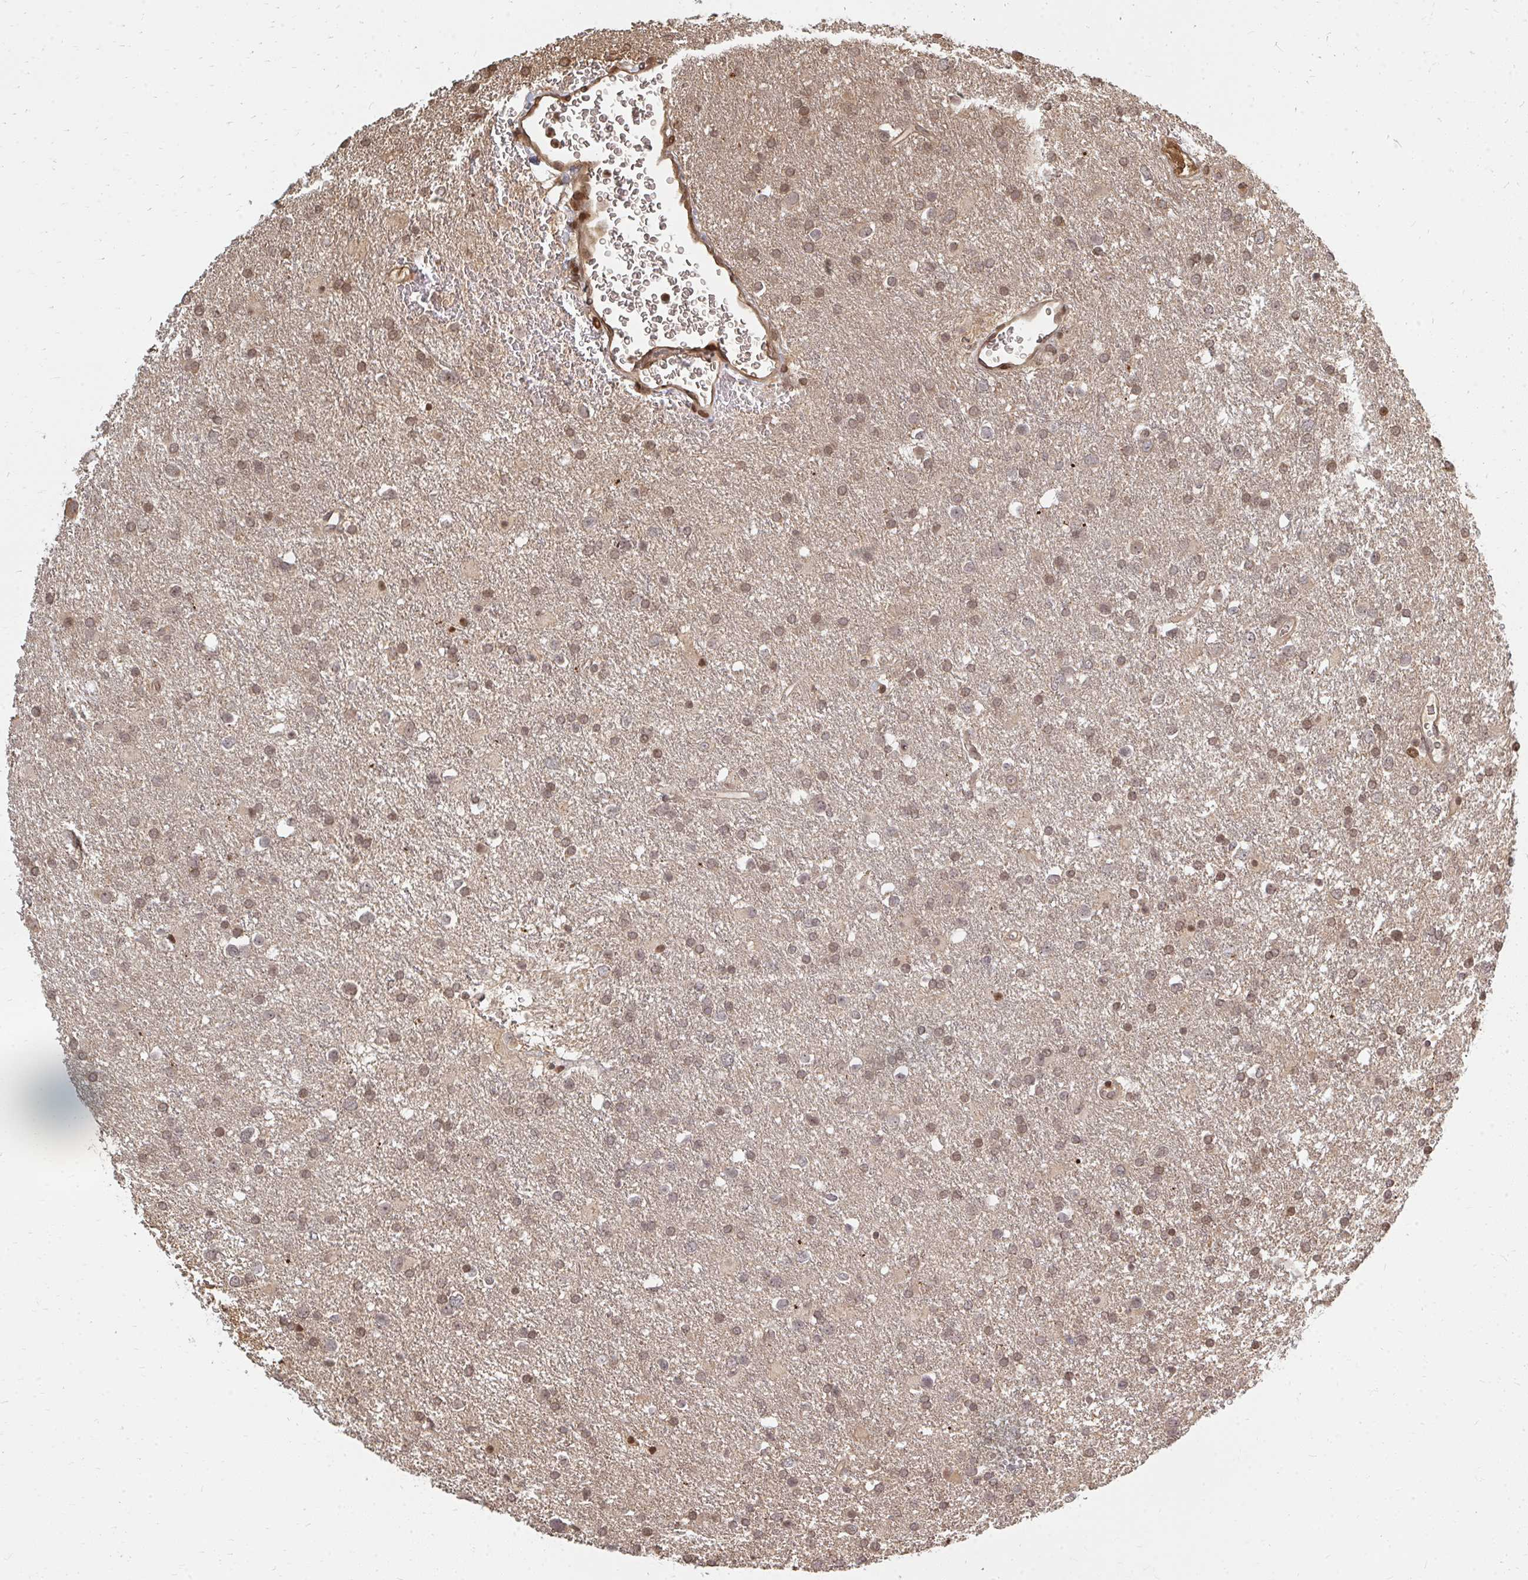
{"staining": {"intensity": "weak", "quantity": "25%-75%", "location": "cytoplasmic/membranous,nuclear"}, "tissue": "glioma", "cell_type": "Tumor cells", "image_type": "cancer", "snomed": [{"axis": "morphology", "description": "Glioma, malignant, Low grade"}, {"axis": "topography", "description": "Brain"}], "caption": "Approximately 25%-75% of tumor cells in glioma display weak cytoplasmic/membranous and nuclear protein staining as visualized by brown immunohistochemical staining.", "gene": "ZNF285", "patient": {"sex": "female", "age": 32}}